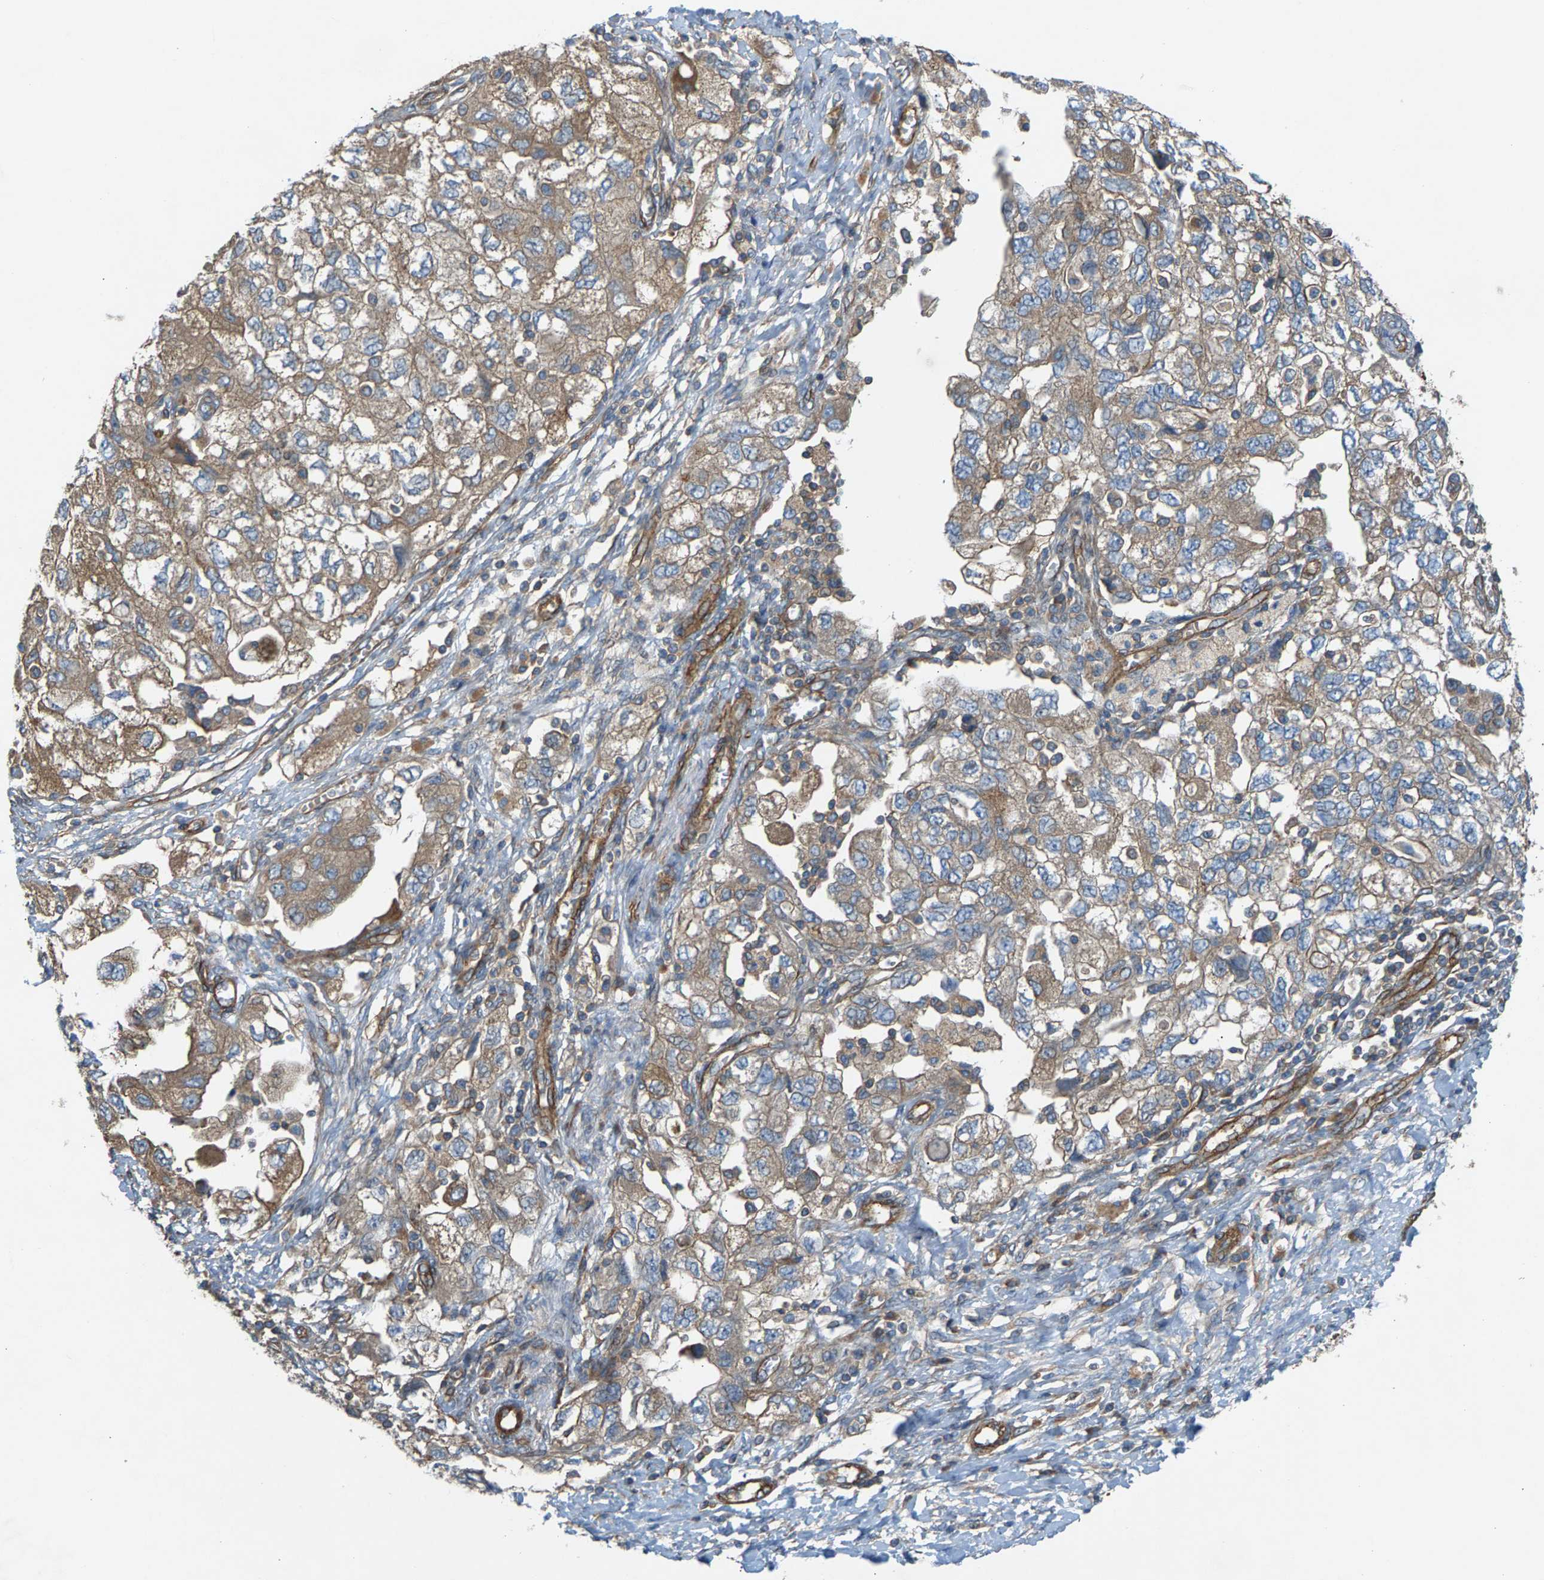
{"staining": {"intensity": "weak", "quantity": "25%-75%", "location": "cytoplasmic/membranous"}, "tissue": "ovarian cancer", "cell_type": "Tumor cells", "image_type": "cancer", "snomed": [{"axis": "morphology", "description": "Carcinoma, NOS"}, {"axis": "morphology", "description": "Cystadenocarcinoma, serous, NOS"}, {"axis": "topography", "description": "Ovary"}], "caption": "Tumor cells display weak cytoplasmic/membranous expression in about 25%-75% of cells in ovarian cancer (carcinoma). The staining was performed using DAB to visualize the protein expression in brown, while the nuclei were stained in blue with hematoxylin (Magnification: 20x).", "gene": "PDCL", "patient": {"sex": "female", "age": 69}}